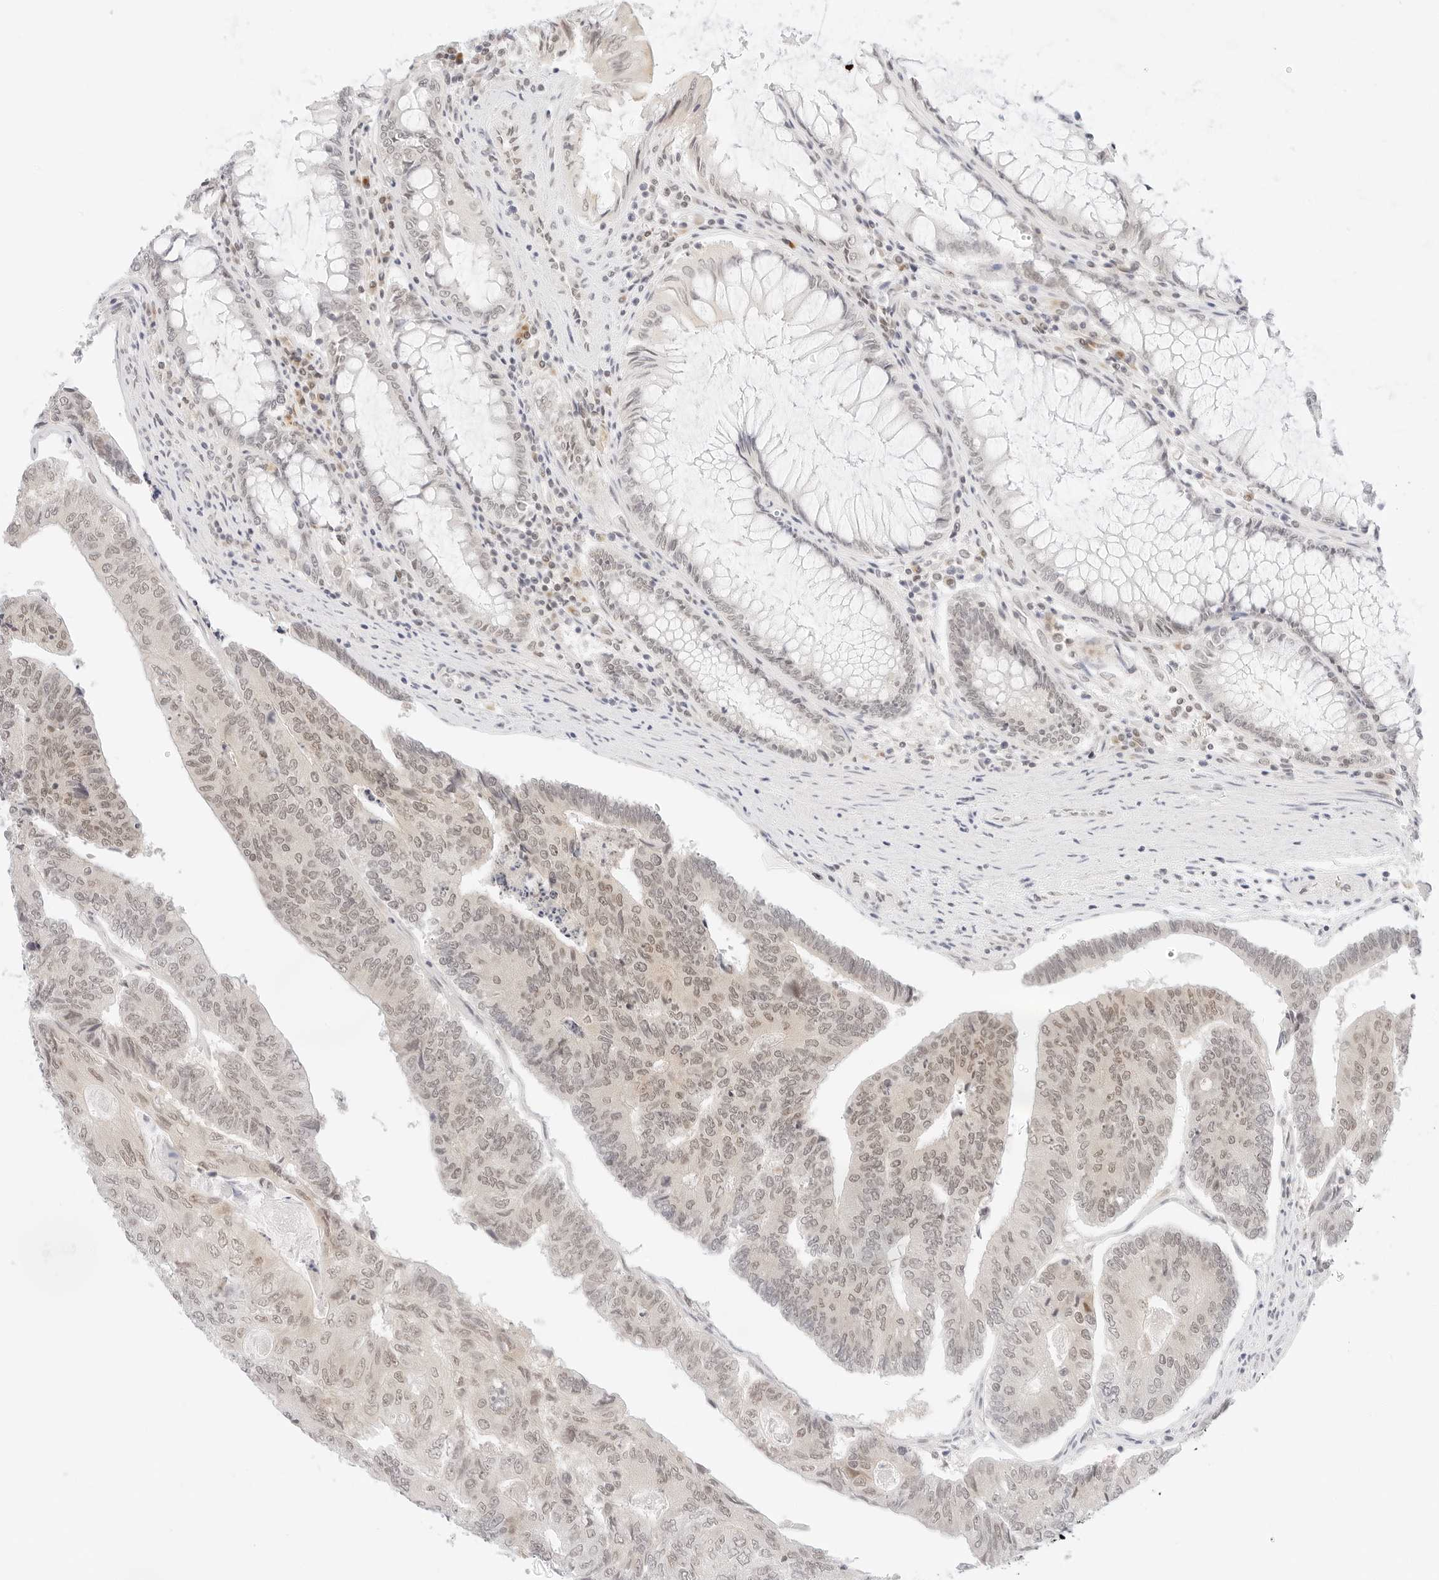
{"staining": {"intensity": "weak", "quantity": "25%-75%", "location": "nuclear"}, "tissue": "colorectal cancer", "cell_type": "Tumor cells", "image_type": "cancer", "snomed": [{"axis": "morphology", "description": "Adenocarcinoma, NOS"}, {"axis": "topography", "description": "Colon"}], "caption": "A low amount of weak nuclear positivity is present in approximately 25%-75% of tumor cells in adenocarcinoma (colorectal) tissue.", "gene": "POLR3C", "patient": {"sex": "female", "age": 67}}